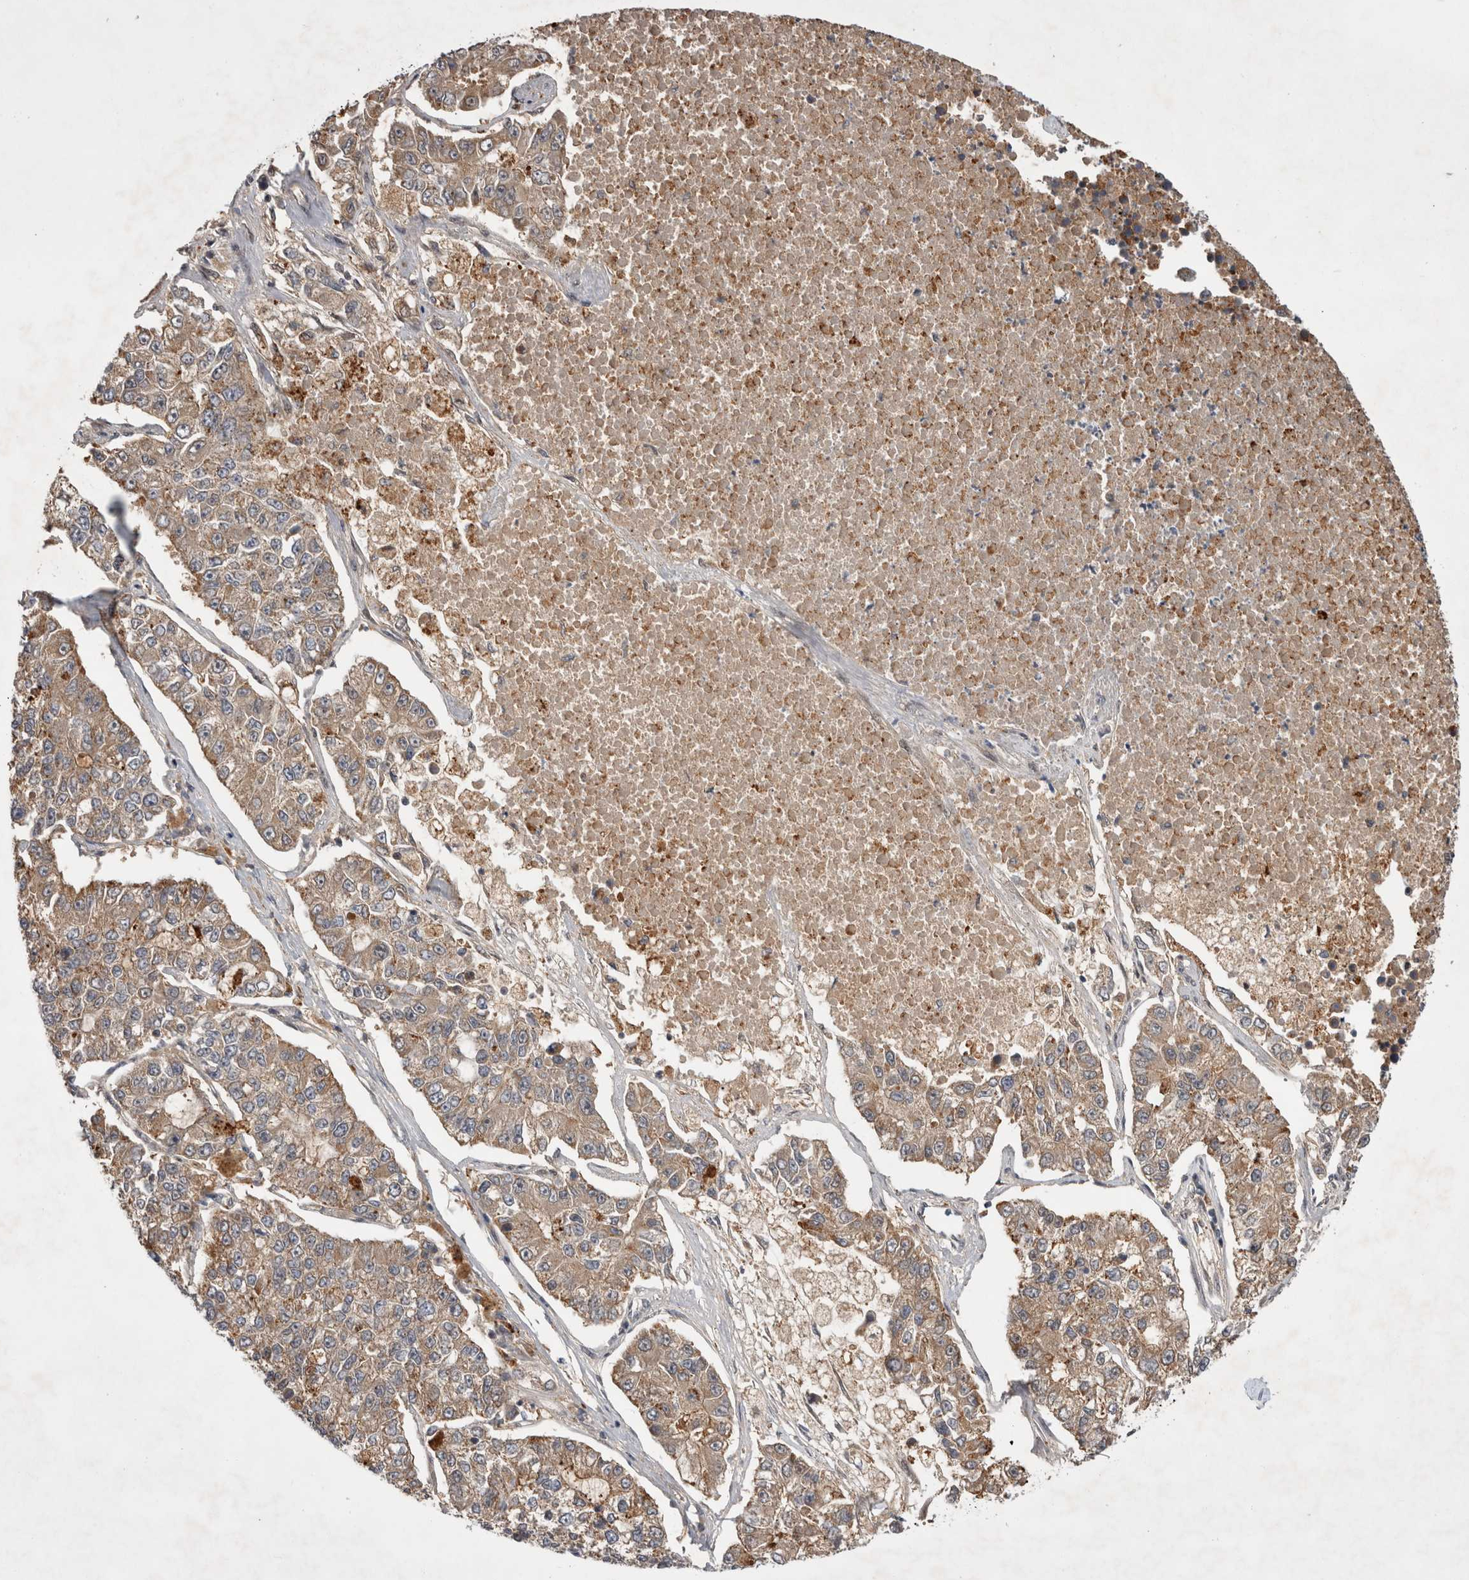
{"staining": {"intensity": "weak", "quantity": ">75%", "location": "cytoplasmic/membranous"}, "tissue": "lung cancer", "cell_type": "Tumor cells", "image_type": "cancer", "snomed": [{"axis": "morphology", "description": "Adenocarcinoma, NOS"}, {"axis": "topography", "description": "Lung"}], "caption": "The histopathology image reveals a brown stain indicating the presence of a protein in the cytoplasmic/membranous of tumor cells in adenocarcinoma (lung).", "gene": "MRPL37", "patient": {"sex": "male", "age": 49}}